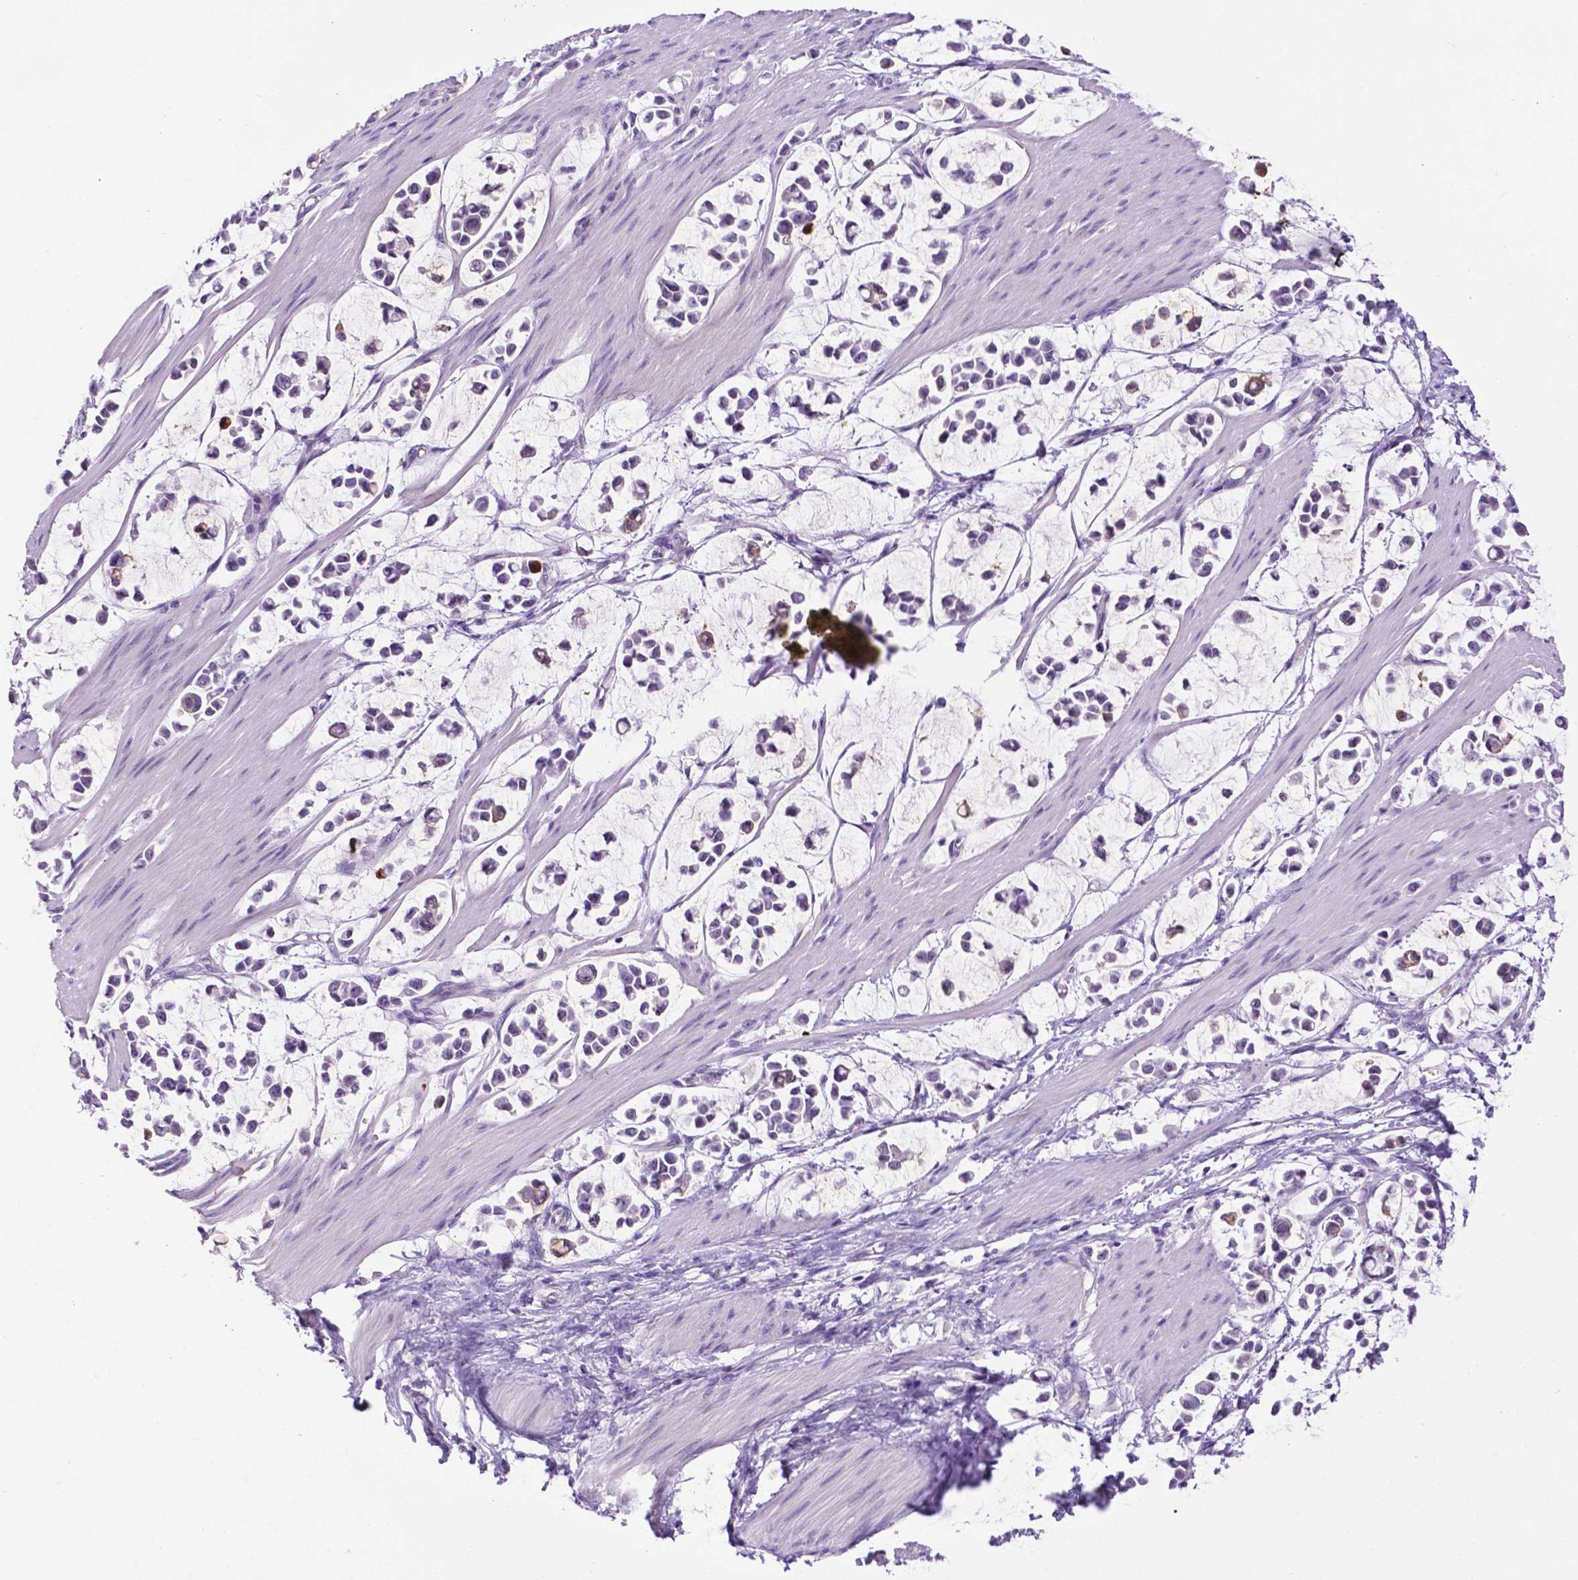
{"staining": {"intensity": "weak", "quantity": "<25%", "location": "cytoplasmic/membranous,nuclear"}, "tissue": "stomach cancer", "cell_type": "Tumor cells", "image_type": "cancer", "snomed": [{"axis": "morphology", "description": "Adenocarcinoma, NOS"}, {"axis": "topography", "description": "Stomach"}], "caption": "Immunohistochemistry micrograph of adenocarcinoma (stomach) stained for a protein (brown), which displays no expression in tumor cells.", "gene": "TACSTD2", "patient": {"sex": "male", "age": 82}}